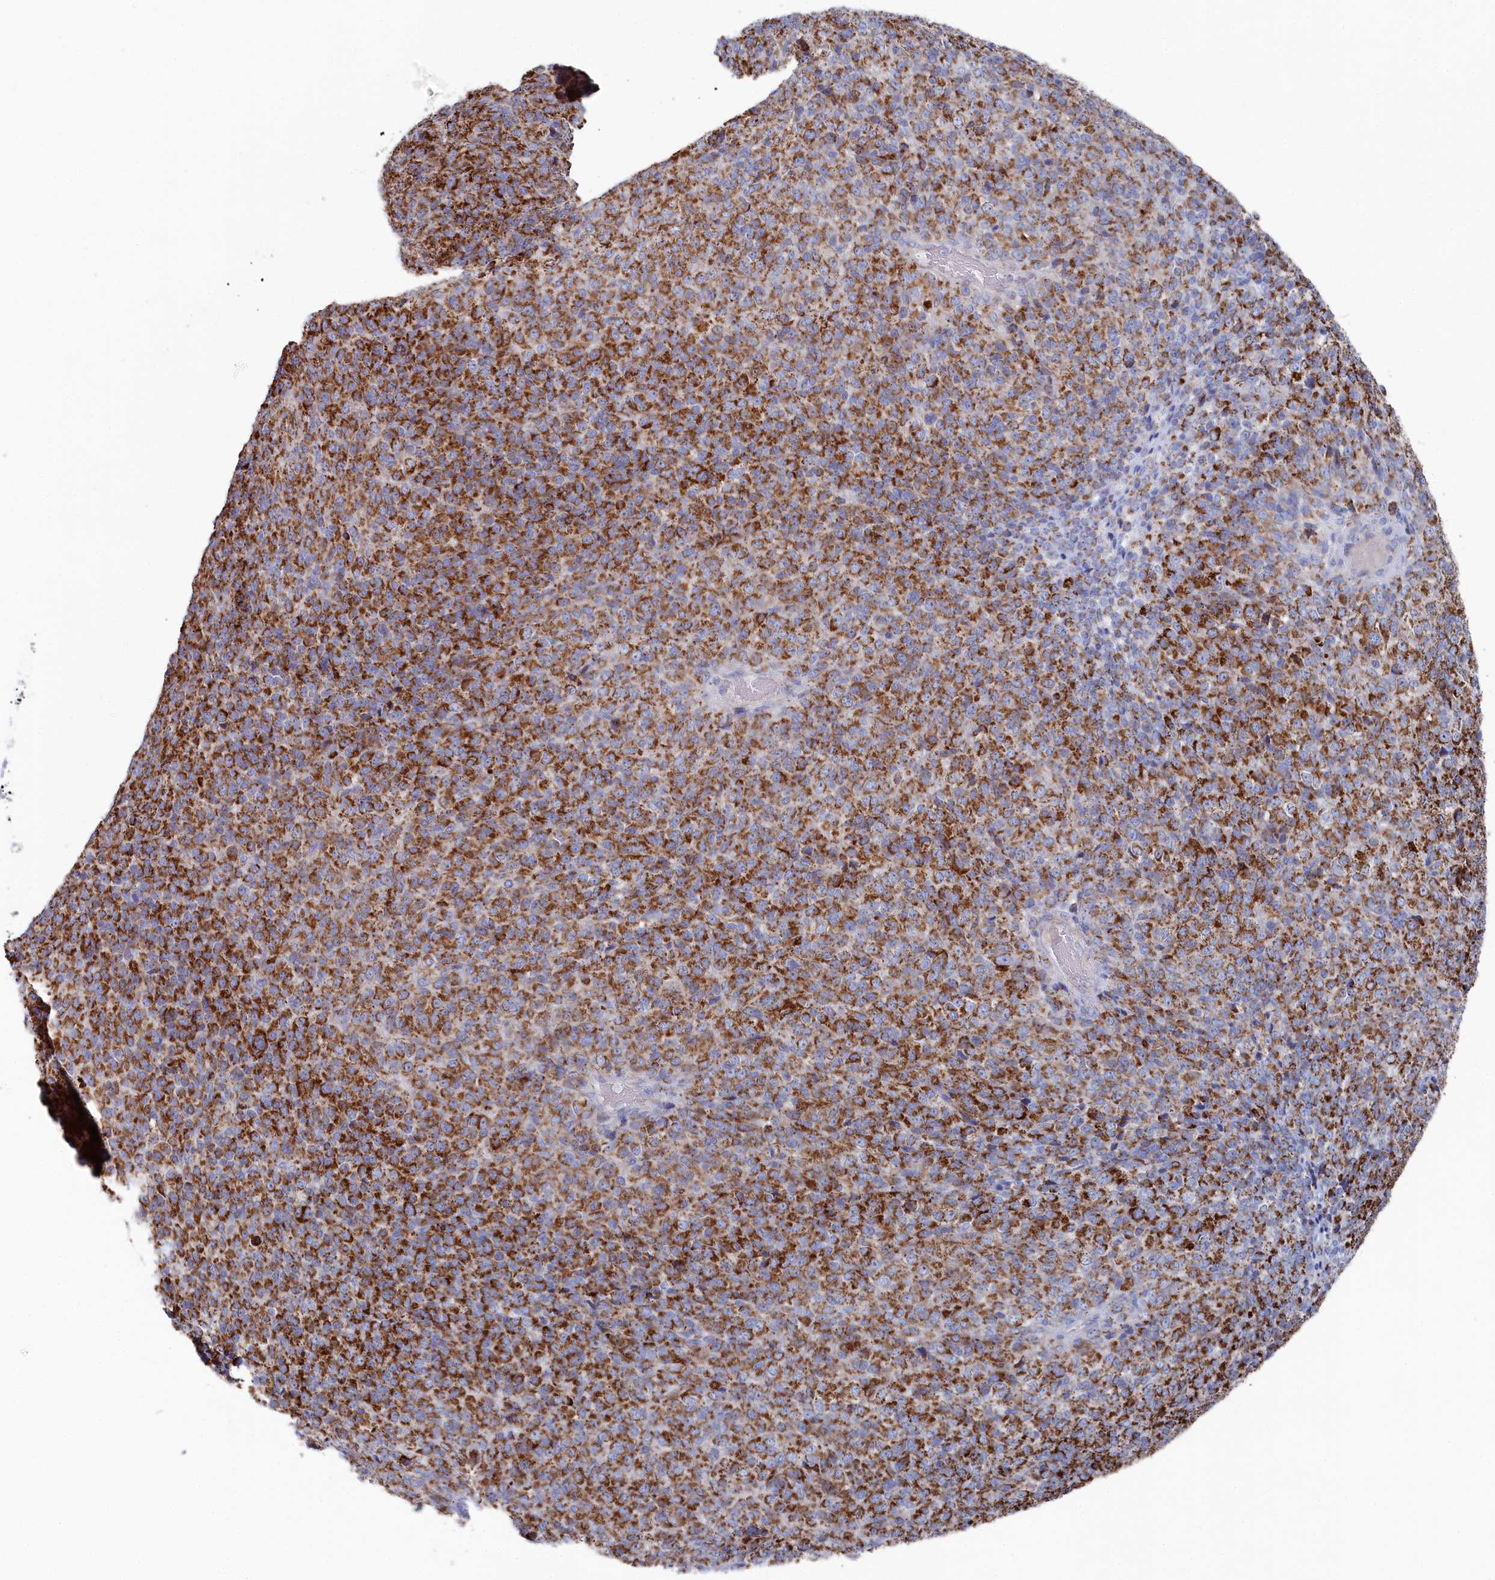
{"staining": {"intensity": "strong", "quantity": ">75%", "location": "cytoplasmic/membranous"}, "tissue": "melanoma", "cell_type": "Tumor cells", "image_type": "cancer", "snomed": [{"axis": "morphology", "description": "Malignant melanoma, Metastatic site"}, {"axis": "topography", "description": "Brain"}], "caption": "Human melanoma stained with a brown dye exhibits strong cytoplasmic/membranous positive positivity in about >75% of tumor cells.", "gene": "GLS2", "patient": {"sex": "female", "age": 56}}